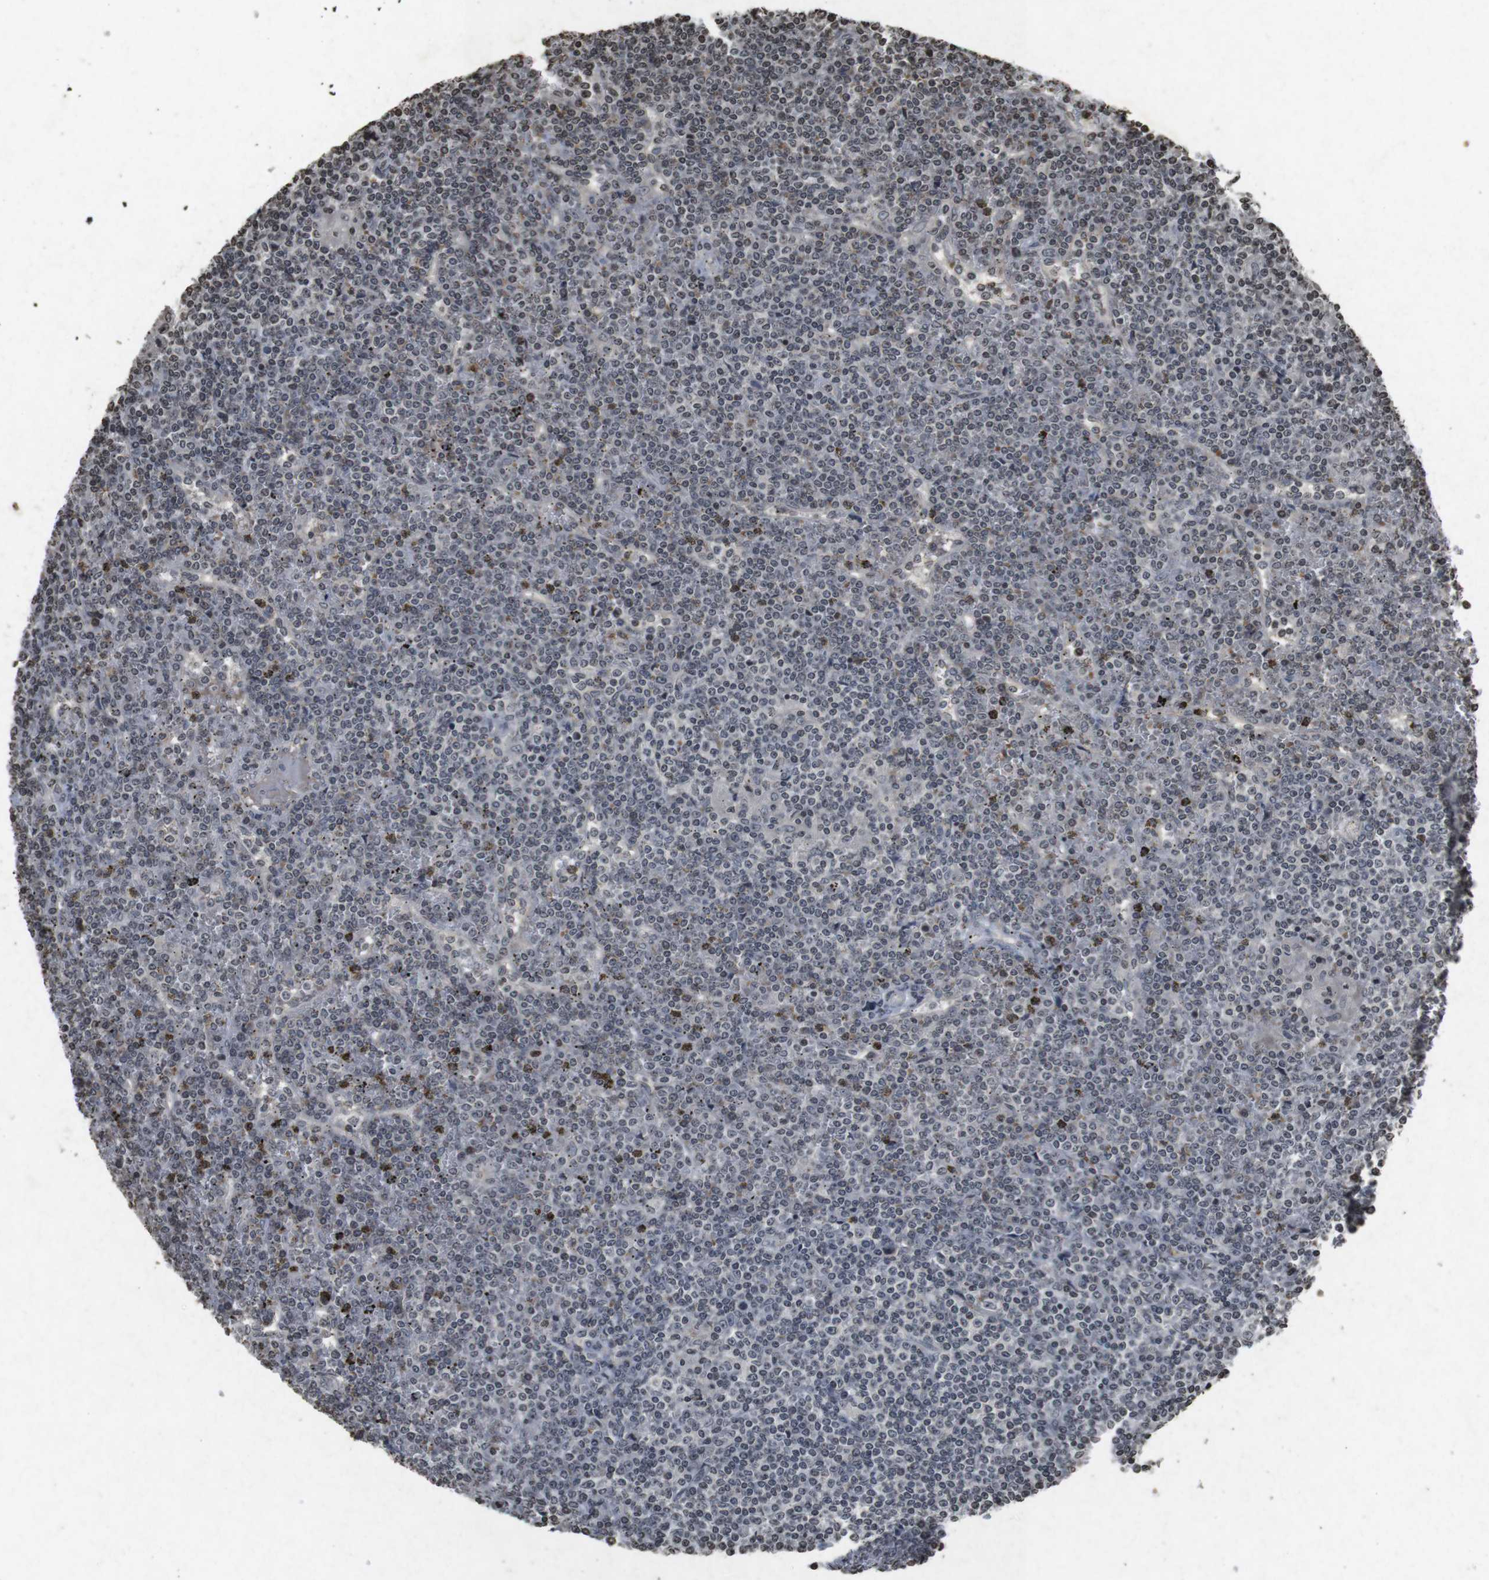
{"staining": {"intensity": "negative", "quantity": "none", "location": "none"}, "tissue": "lymphoma", "cell_type": "Tumor cells", "image_type": "cancer", "snomed": [{"axis": "morphology", "description": "Malignant lymphoma, non-Hodgkin's type, Low grade"}, {"axis": "topography", "description": "Spleen"}], "caption": "Tumor cells are negative for protein expression in human low-grade malignant lymphoma, non-Hodgkin's type.", "gene": "FOXA3", "patient": {"sex": "female", "age": 19}}